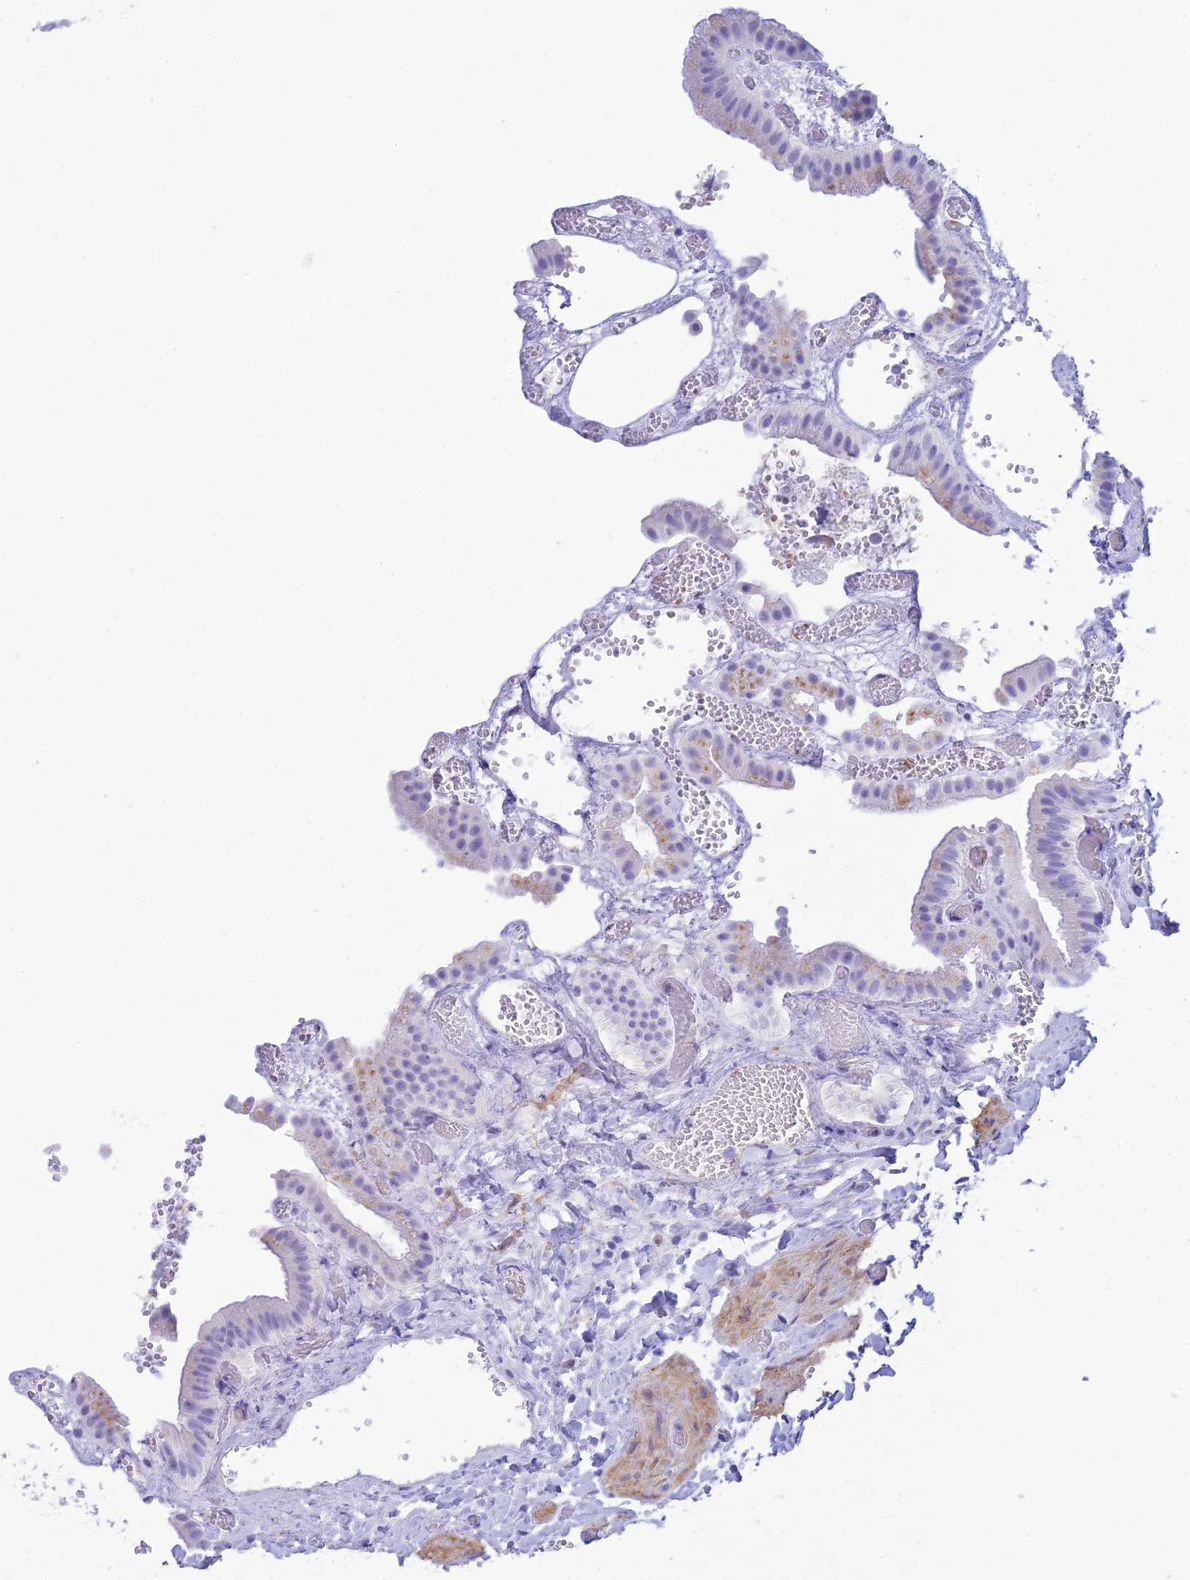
{"staining": {"intensity": "negative", "quantity": "none", "location": "none"}, "tissue": "gallbladder", "cell_type": "Glandular cells", "image_type": "normal", "snomed": [{"axis": "morphology", "description": "Normal tissue, NOS"}, {"axis": "topography", "description": "Gallbladder"}], "caption": "IHC micrograph of unremarkable gallbladder stained for a protein (brown), which demonstrates no expression in glandular cells.", "gene": "FBXW4", "patient": {"sex": "female", "age": 64}}